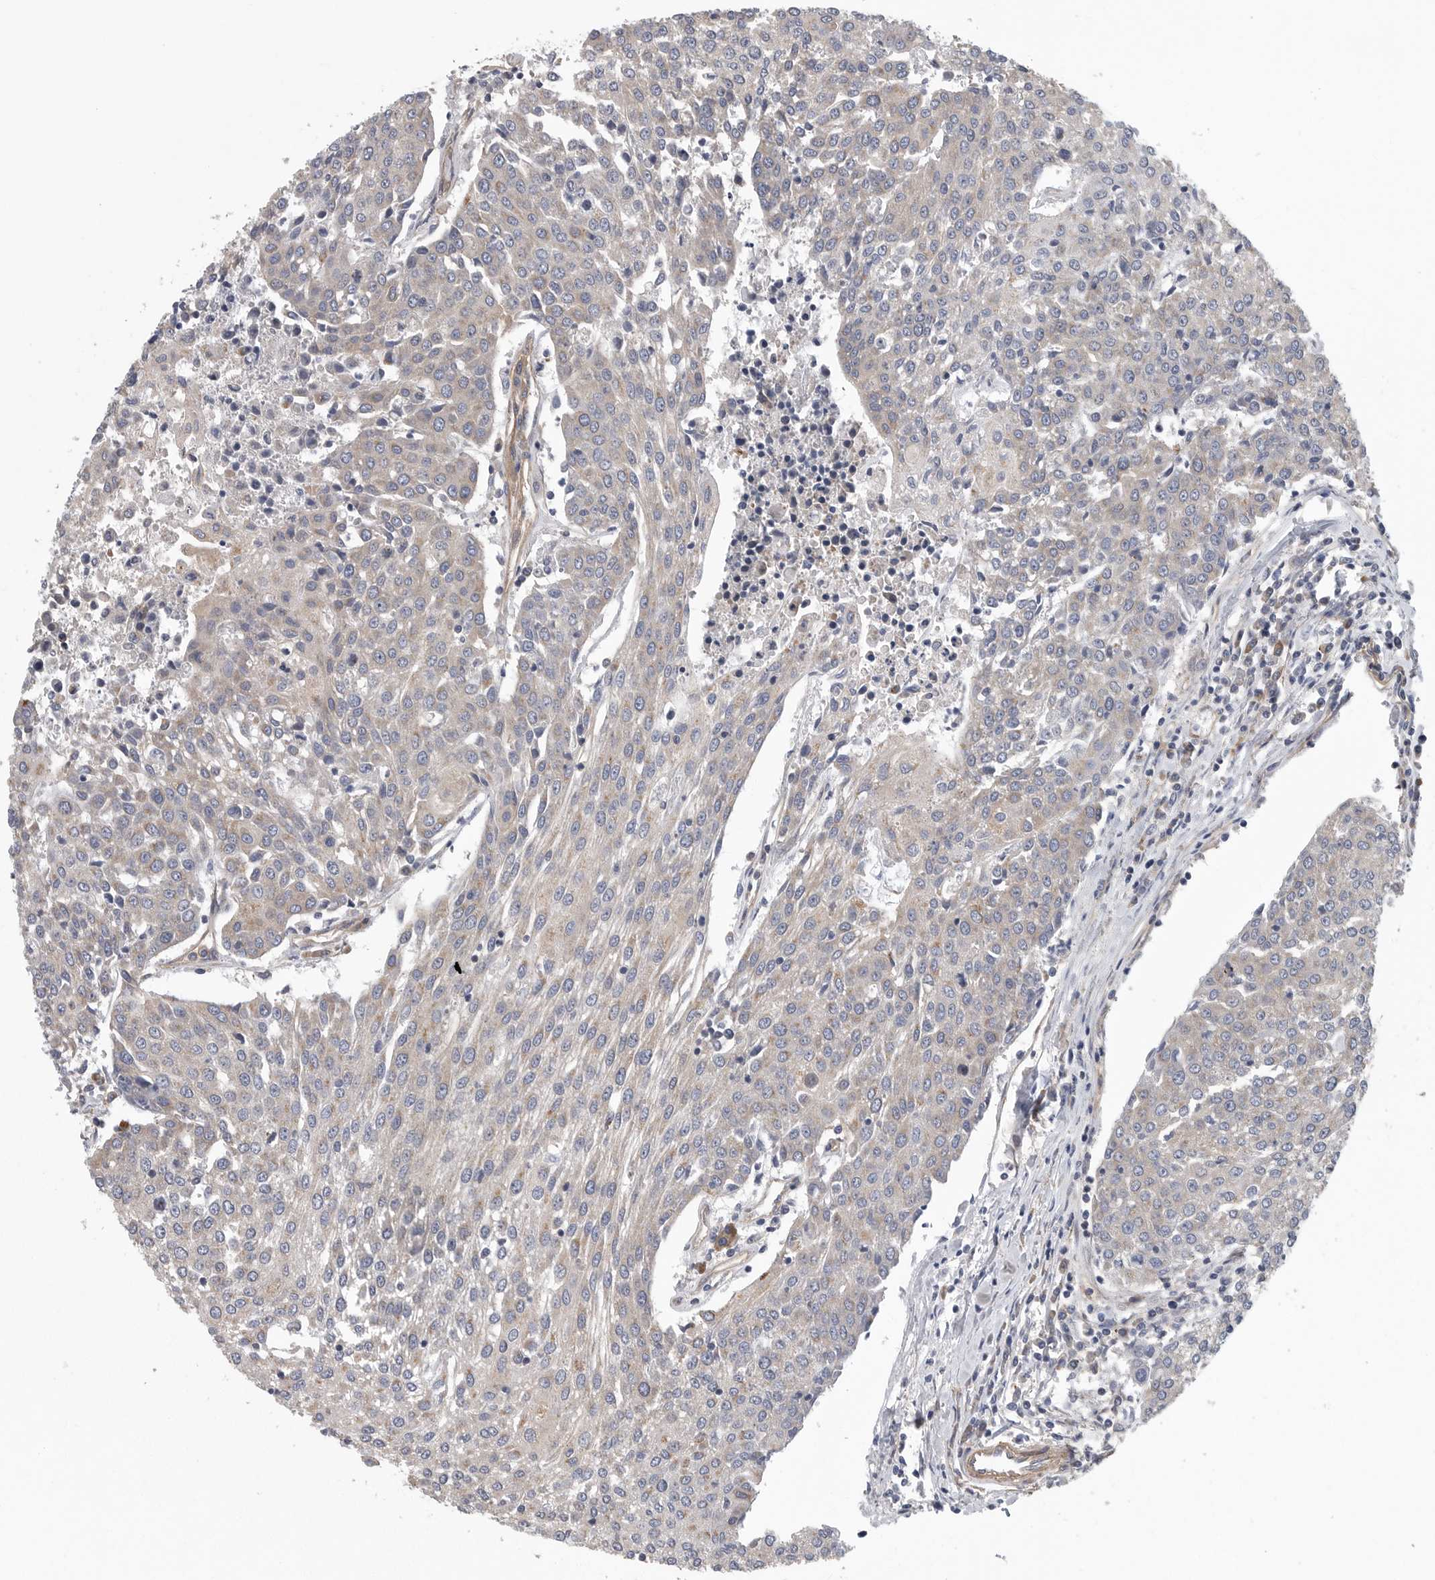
{"staining": {"intensity": "negative", "quantity": "none", "location": "none"}, "tissue": "urothelial cancer", "cell_type": "Tumor cells", "image_type": "cancer", "snomed": [{"axis": "morphology", "description": "Urothelial carcinoma, High grade"}, {"axis": "topography", "description": "Urinary bladder"}], "caption": "Protein analysis of high-grade urothelial carcinoma demonstrates no significant expression in tumor cells.", "gene": "OXR1", "patient": {"sex": "female", "age": 85}}